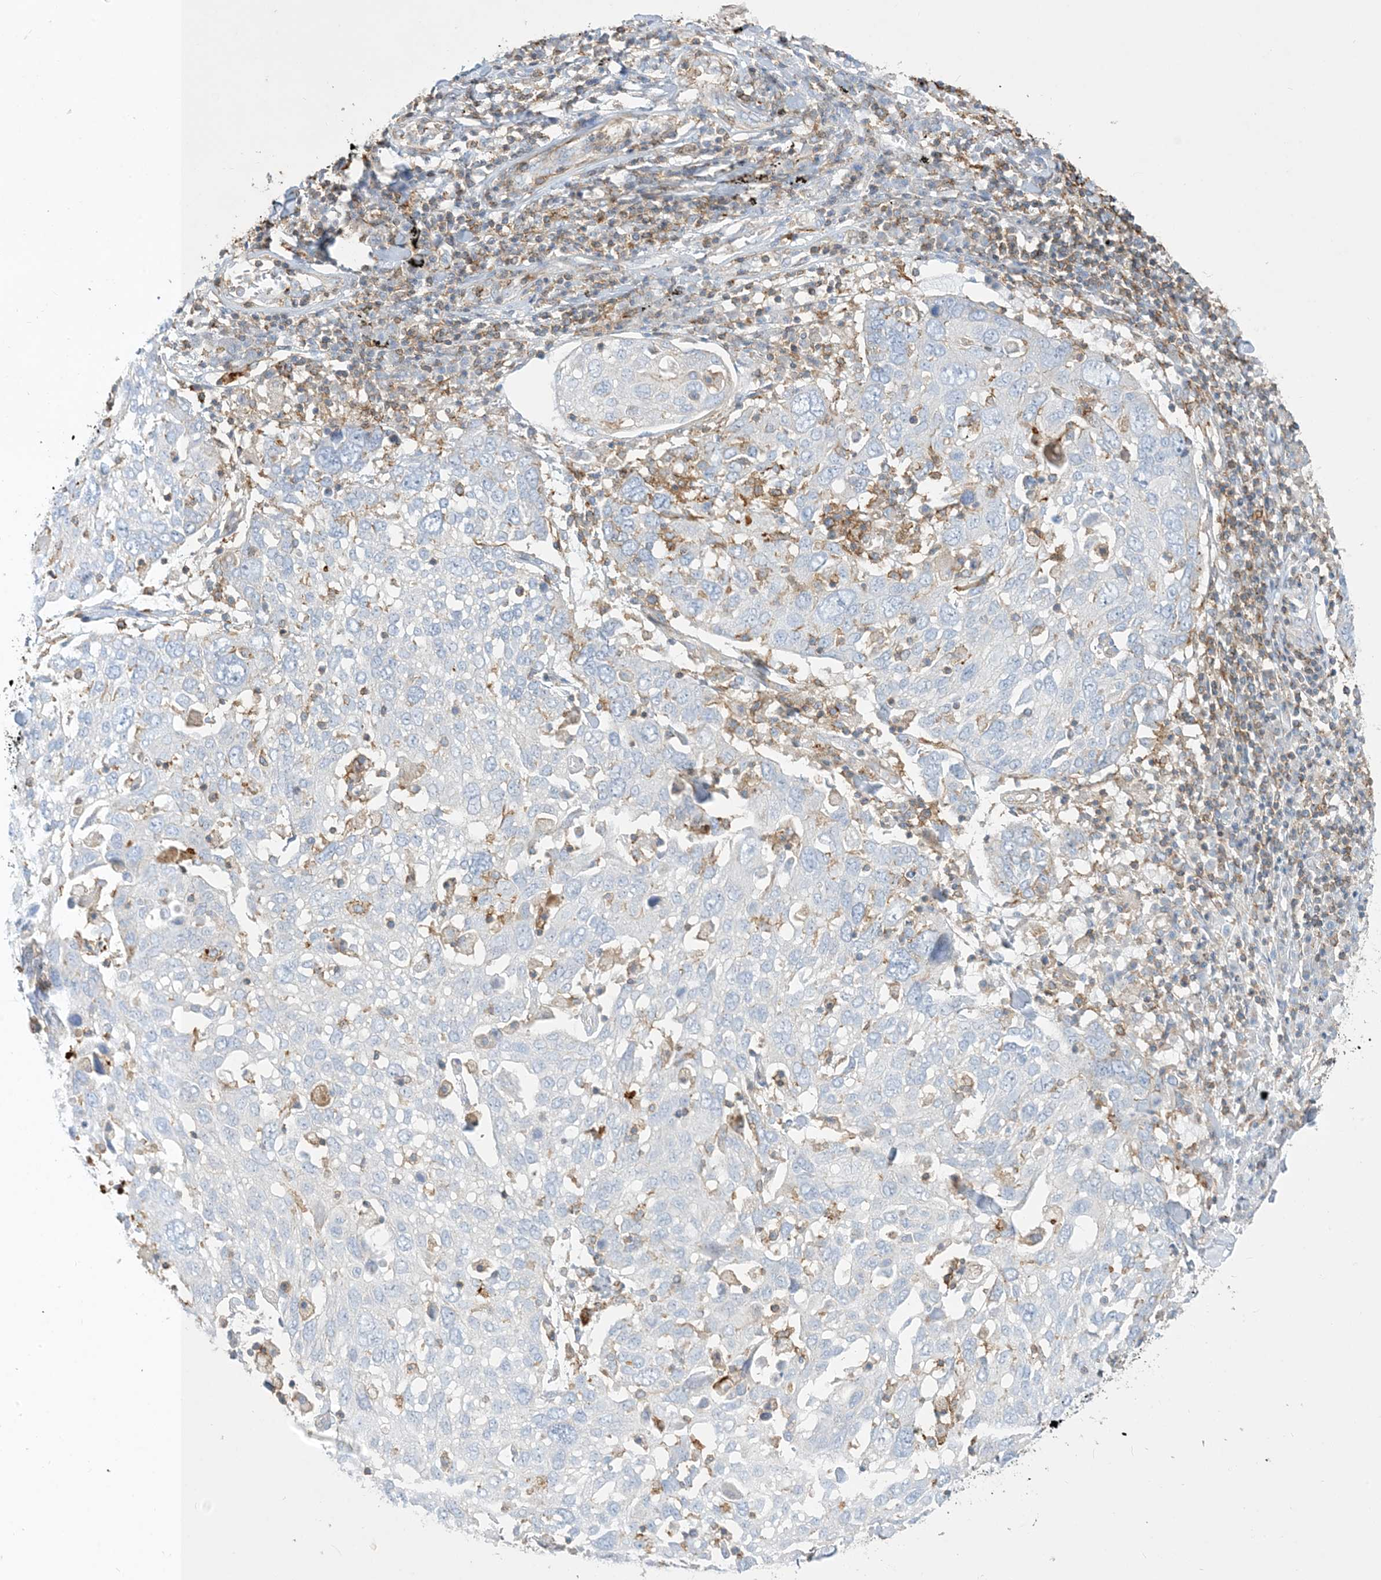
{"staining": {"intensity": "negative", "quantity": "none", "location": "none"}, "tissue": "lung cancer", "cell_type": "Tumor cells", "image_type": "cancer", "snomed": [{"axis": "morphology", "description": "Squamous cell carcinoma, NOS"}, {"axis": "topography", "description": "Lung"}], "caption": "Immunohistochemistry photomicrograph of neoplastic tissue: squamous cell carcinoma (lung) stained with DAB reveals no significant protein expression in tumor cells. Nuclei are stained in blue.", "gene": "GTF3C2", "patient": {"sex": "male", "age": 65}}